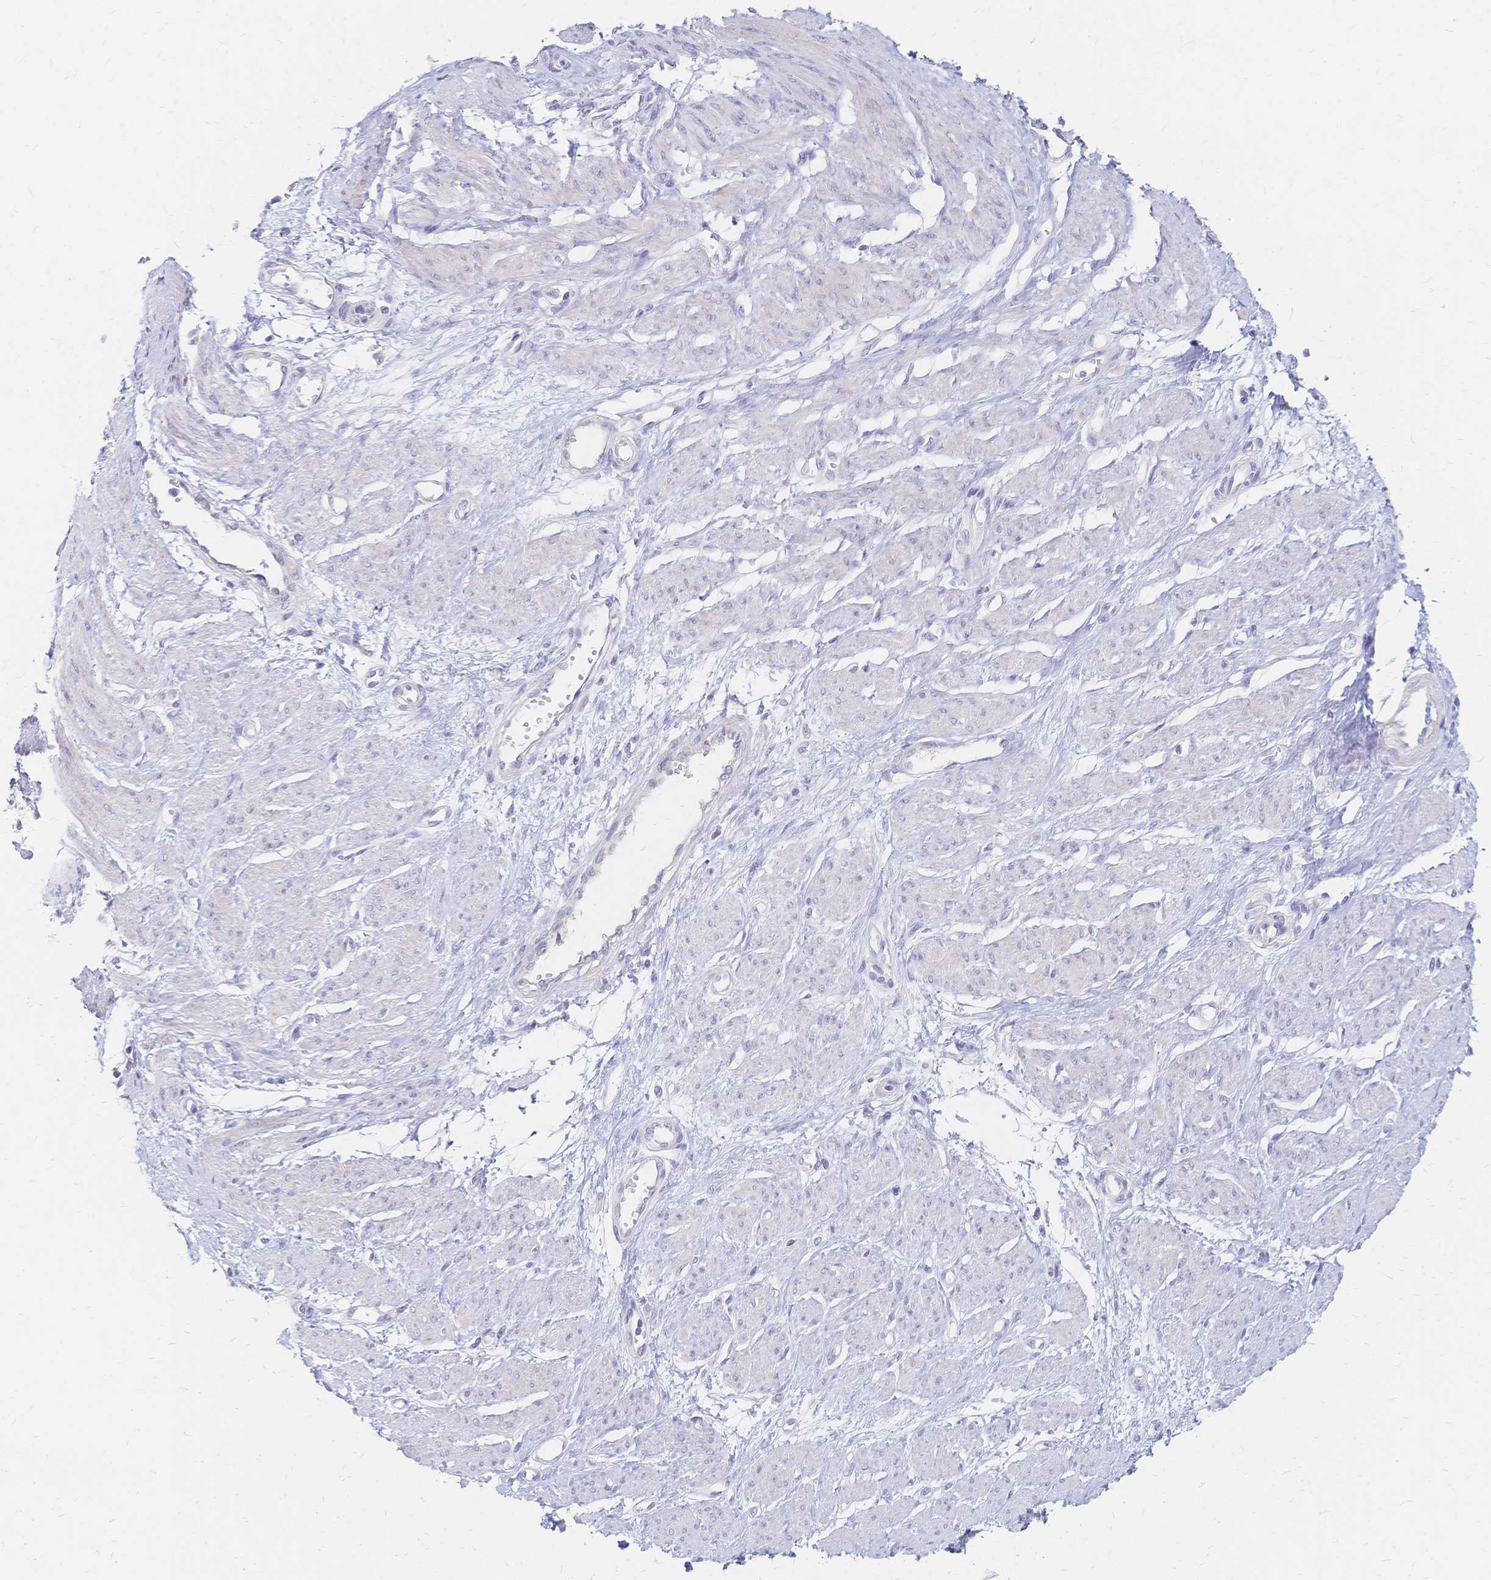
{"staining": {"intensity": "negative", "quantity": "none", "location": "none"}, "tissue": "smooth muscle", "cell_type": "Smooth muscle cells", "image_type": "normal", "snomed": [{"axis": "morphology", "description": "Normal tissue, NOS"}, {"axis": "topography", "description": "Smooth muscle"}, {"axis": "topography", "description": "Uterus"}], "caption": "There is no significant expression in smooth muscle cells of smooth muscle. (DAB (3,3'-diaminobenzidine) IHC visualized using brightfield microscopy, high magnification).", "gene": "VWC2L", "patient": {"sex": "female", "age": 39}}